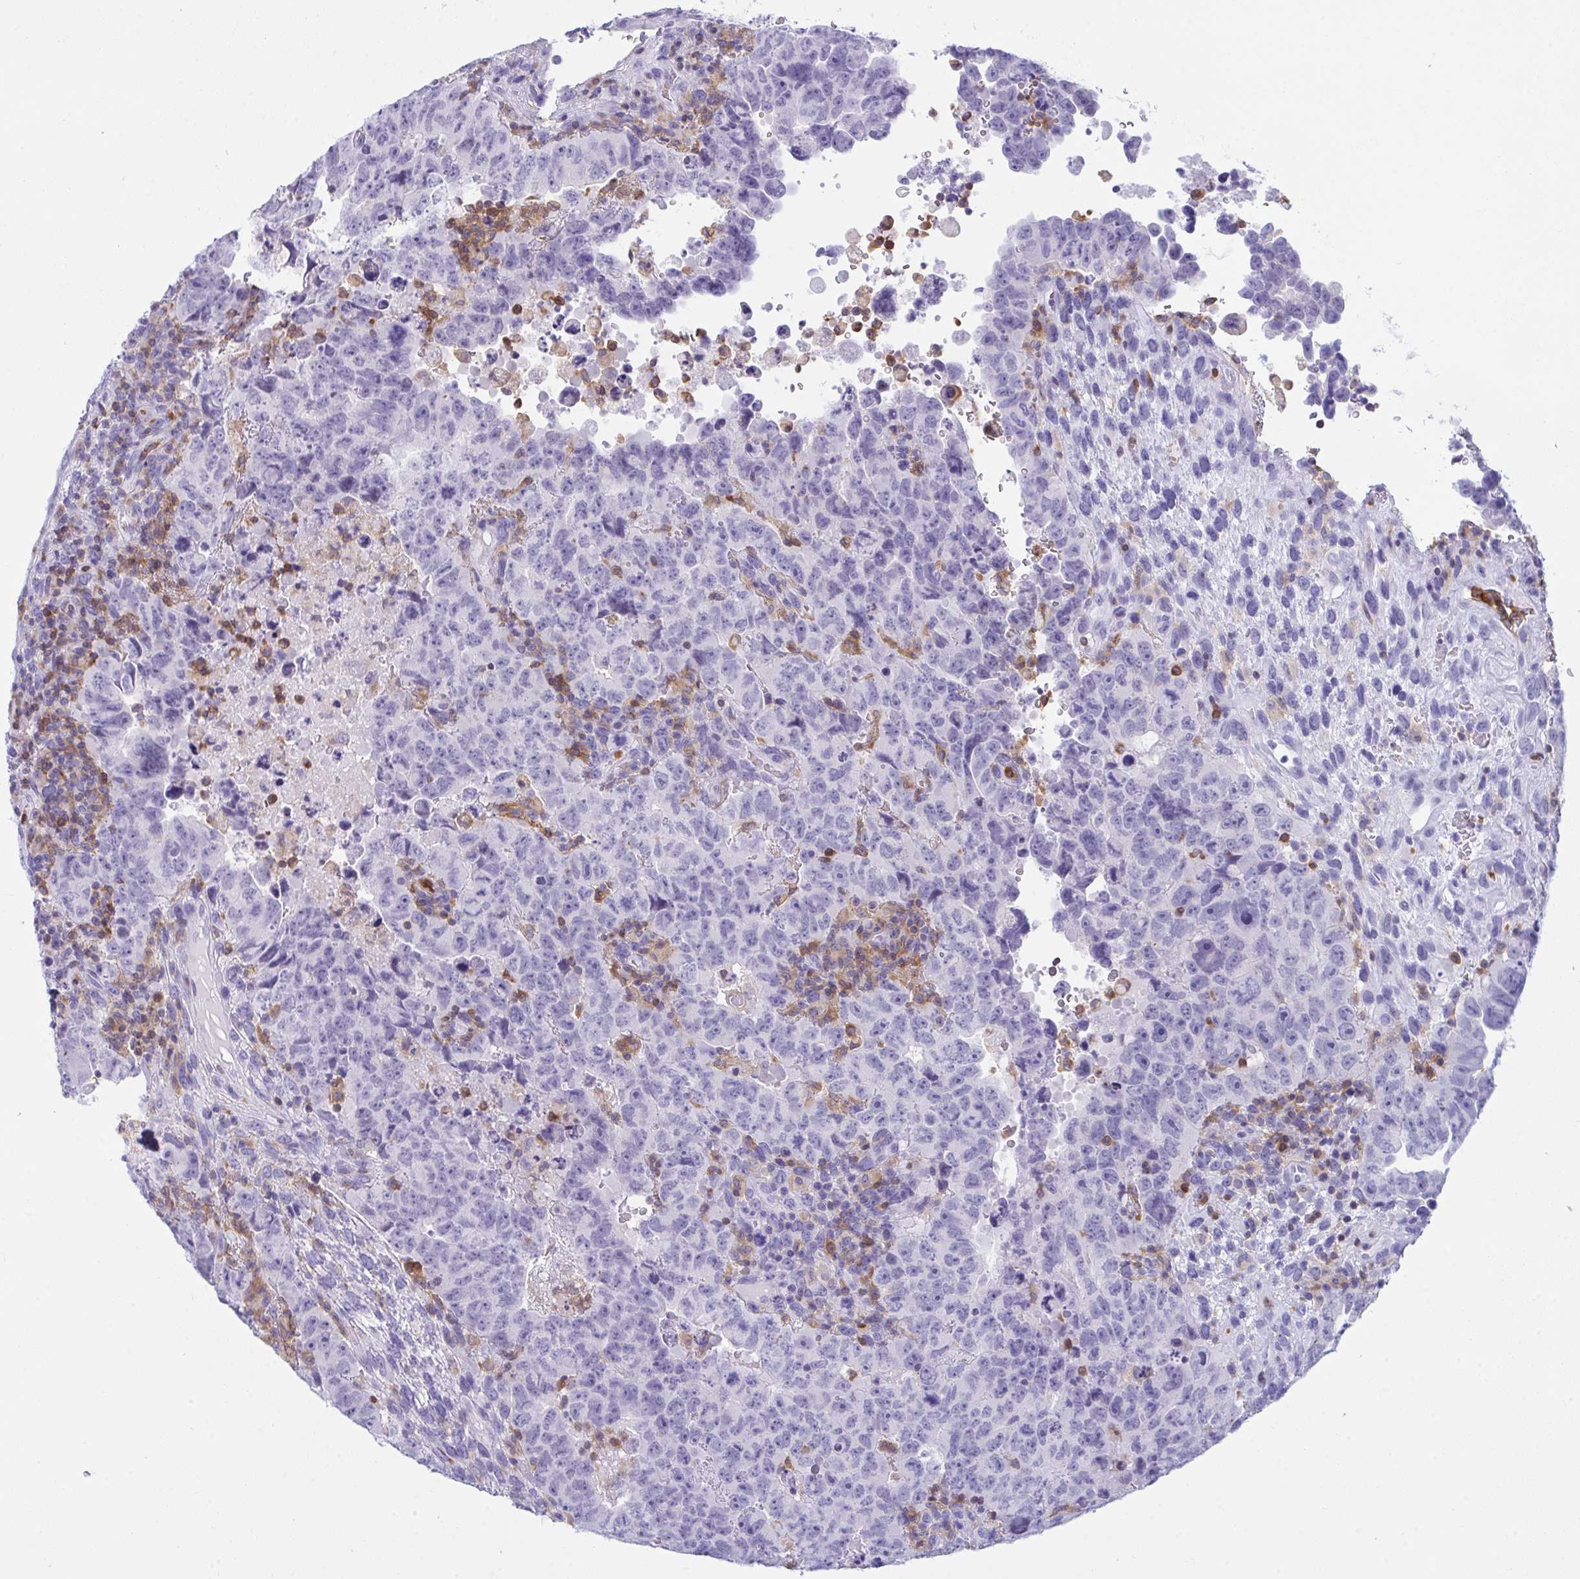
{"staining": {"intensity": "negative", "quantity": "none", "location": "none"}, "tissue": "testis cancer", "cell_type": "Tumor cells", "image_type": "cancer", "snomed": [{"axis": "morphology", "description": "Carcinoma, Embryonal, NOS"}, {"axis": "topography", "description": "Testis"}], "caption": "Photomicrograph shows no significant protein expression in tumor cells of testis cancer (embryonal carcinoma).", "gene": "MYO1F", "patient": {"sex": "male", "age": 24}}